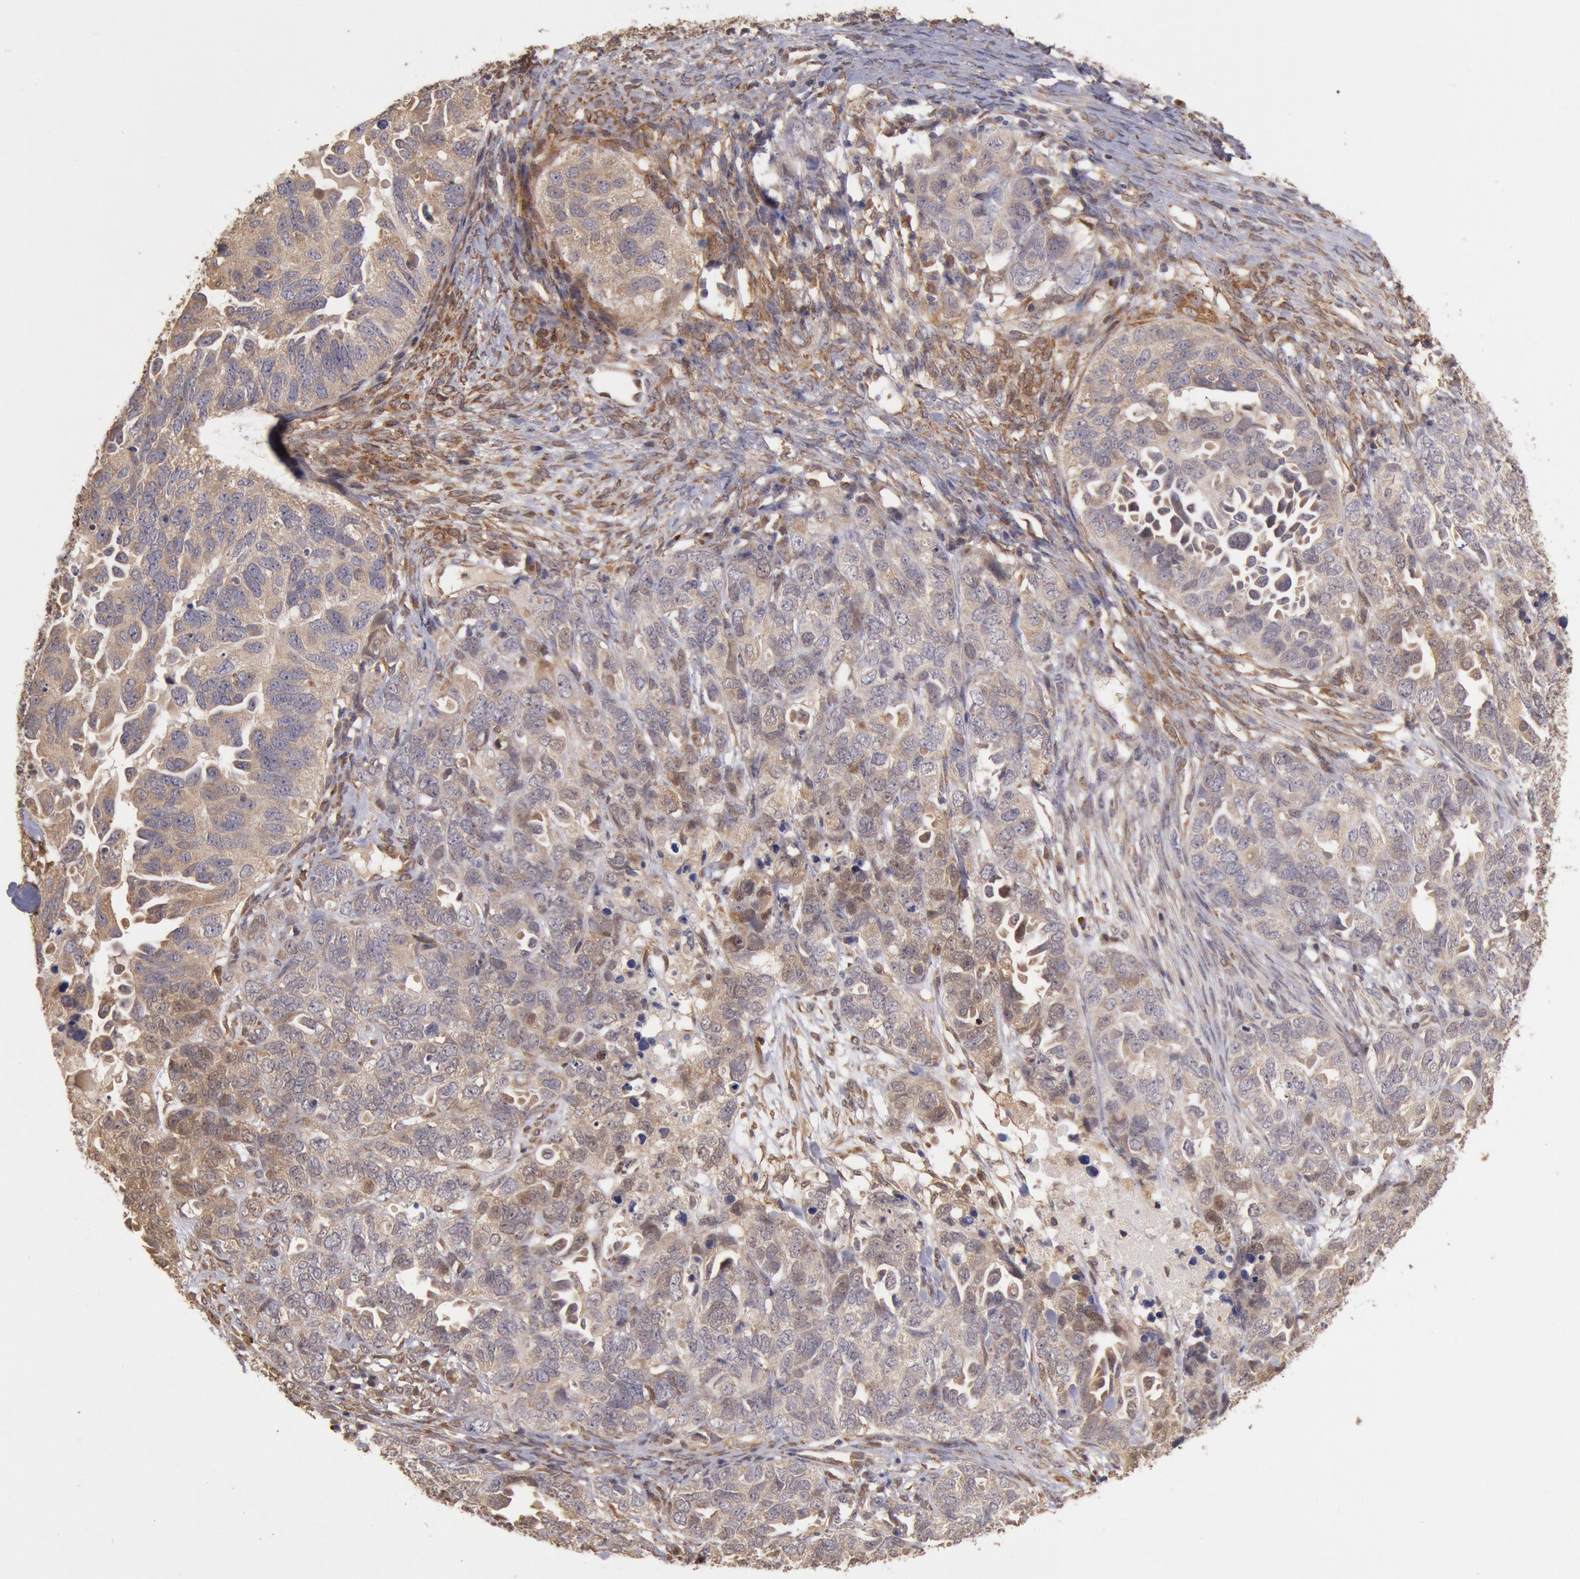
{"staining": {"intensity": "moderate", "quantity": ">75%", "location": "cytoplasmic/membranous"}, "tissue": "ovarian cancer", "cell_type": "Tumor cells", "image_type": "cancer", "snomed": [{"axis": "morphology", "description": "Cystadenocarcinoma, serous, NOS"}, {"axis": "topography", "description": "Ovary"}], "caption": "Moderate cytoplasmic/membranous positivity for a protein is appreciated in approximately >75% of tumor cells of ovarian cancer (serous cystadenocarcinoma) using immunohistochemistry.", "gene": "COMT", "patient": {"sex": "female", "age": 82}}